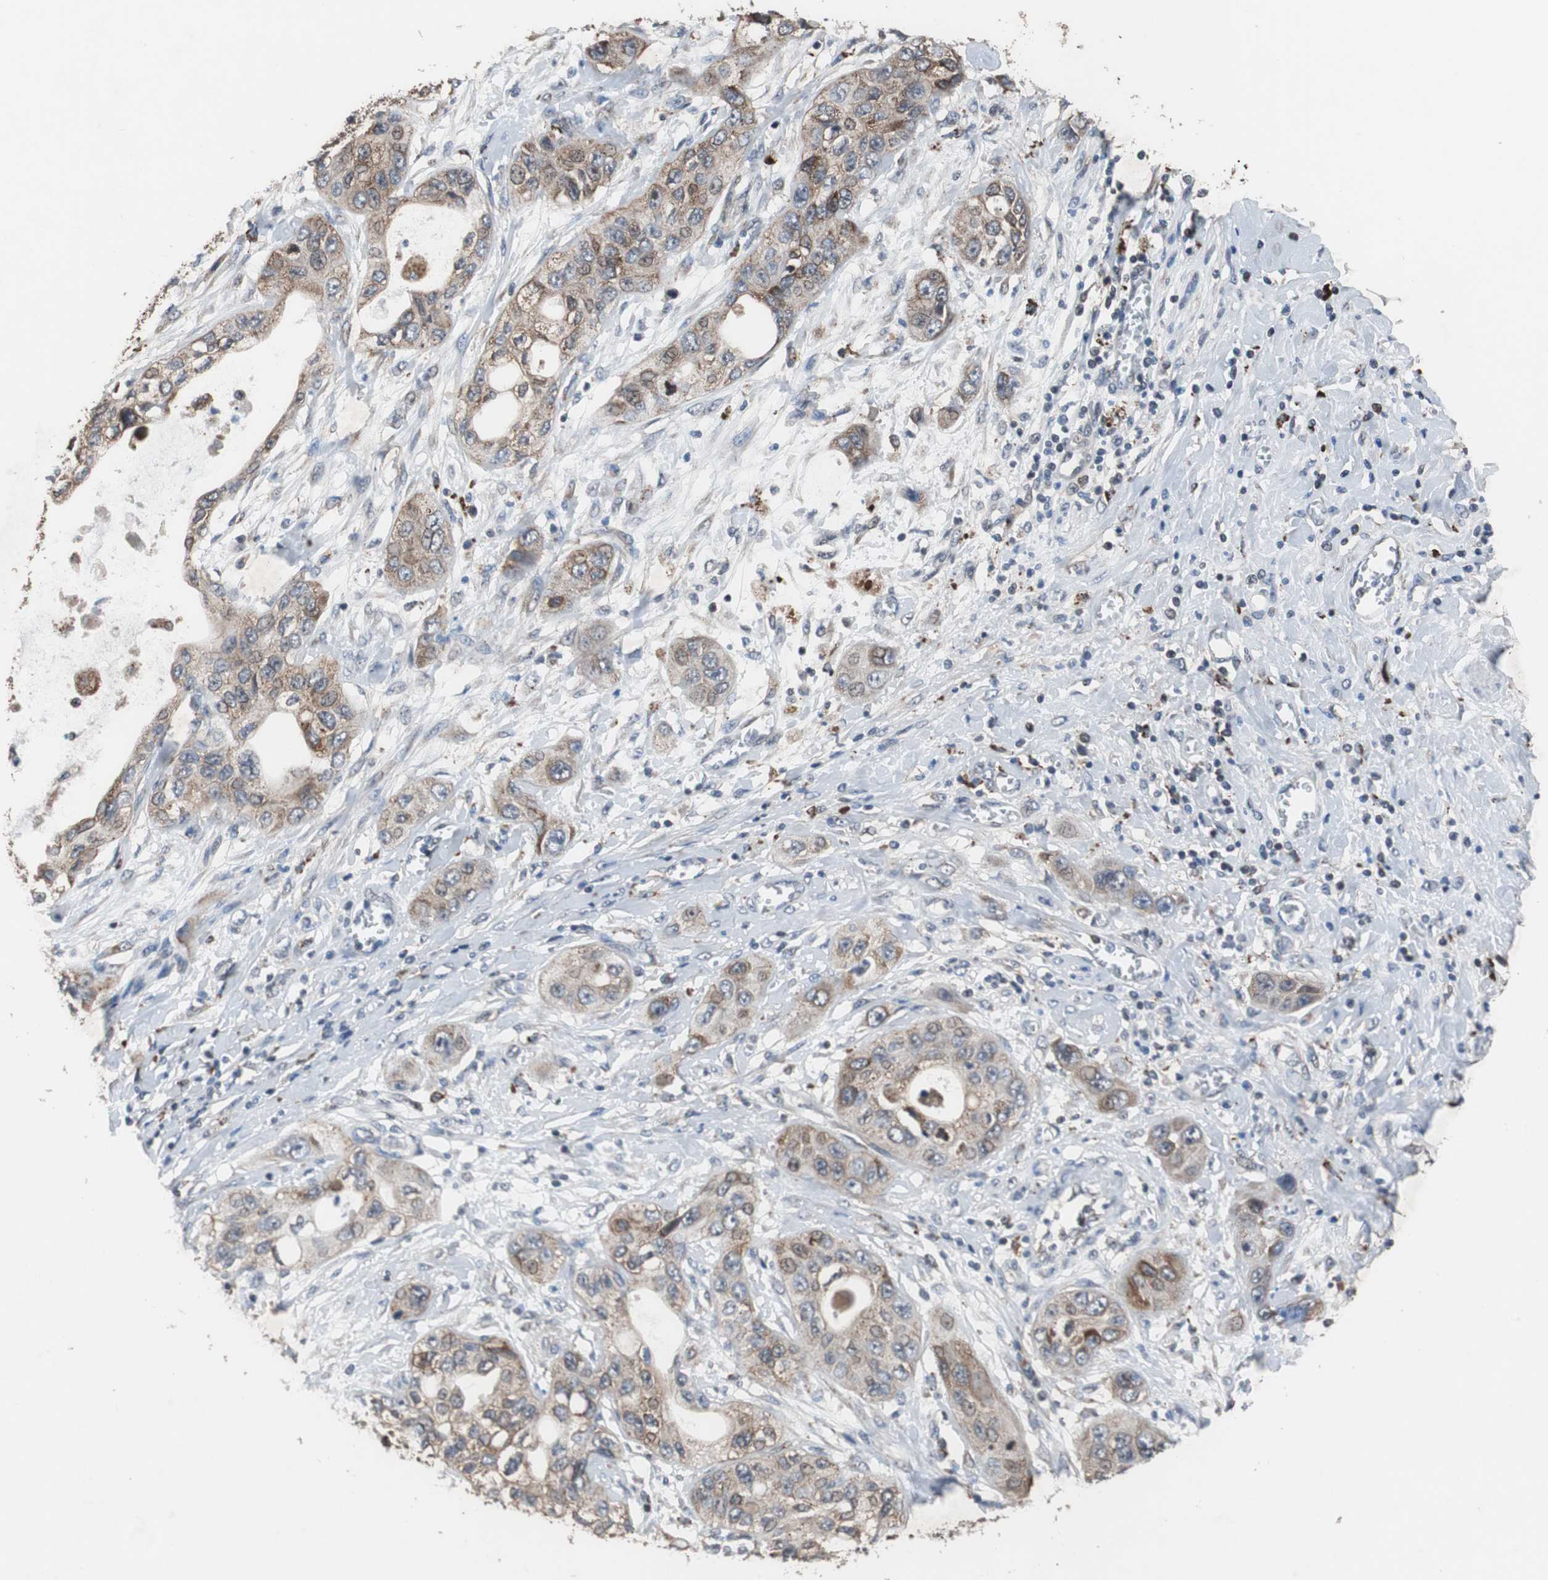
{"staining": {"intensity": "moderate", "quantity": ">75%", "location": "cytoplasmic/membranous"}, "tissue": "pancreatic cancer", "cell_type": "Tumor cells", "image_type": "cancer", "snomed": [{"axis": "morphology", "description": "Adenocarcinoma, NOS"}, {"axis": "topography", "description": "Pancreas"}], "caption": "Brown immunohistochemical staining in human pancreatic adenocarcinoma shows moderate cytoplasmic/membranous positivity in approximately >75% of tumor cells.", "gene": "USP10", "patient": {"sex": "female", "age": 70}}